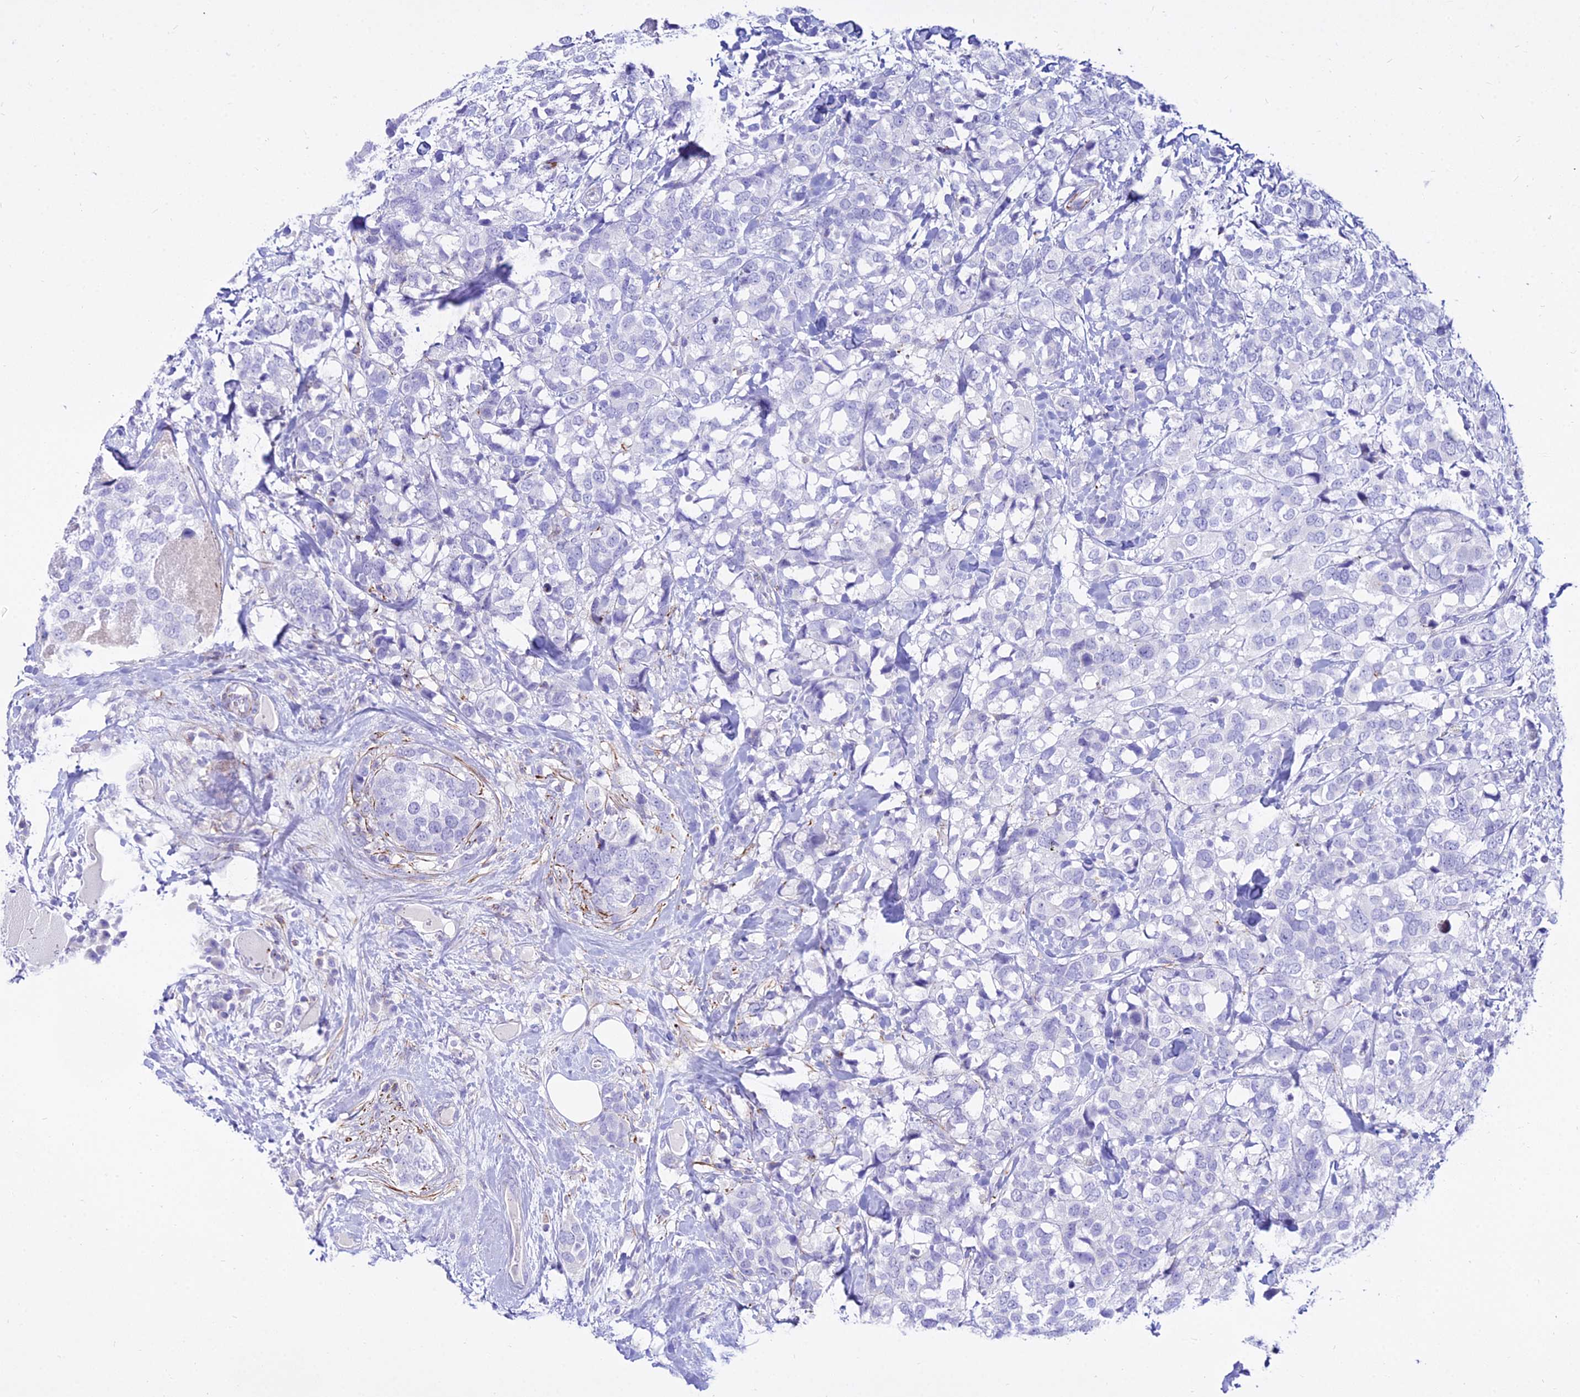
{"staining": {"intensity": "negative", "quantity": "none", "location": "none"}, "tissue": "breast cancer", "cell_type": "Tumor cells", "image_type": "cancer", "snomed": [{"axis": "morphology", "description": "Lobular carcinoma"}, {"axis": "topography", "description": "Breast"}], "caption": "High power microscopy image of an IHC micrograph of breast lobular carcinoma, revealing no significant staining in tumor cells.", "gene": "DLX1", "patient": {"sex": "female", "age": 59}}